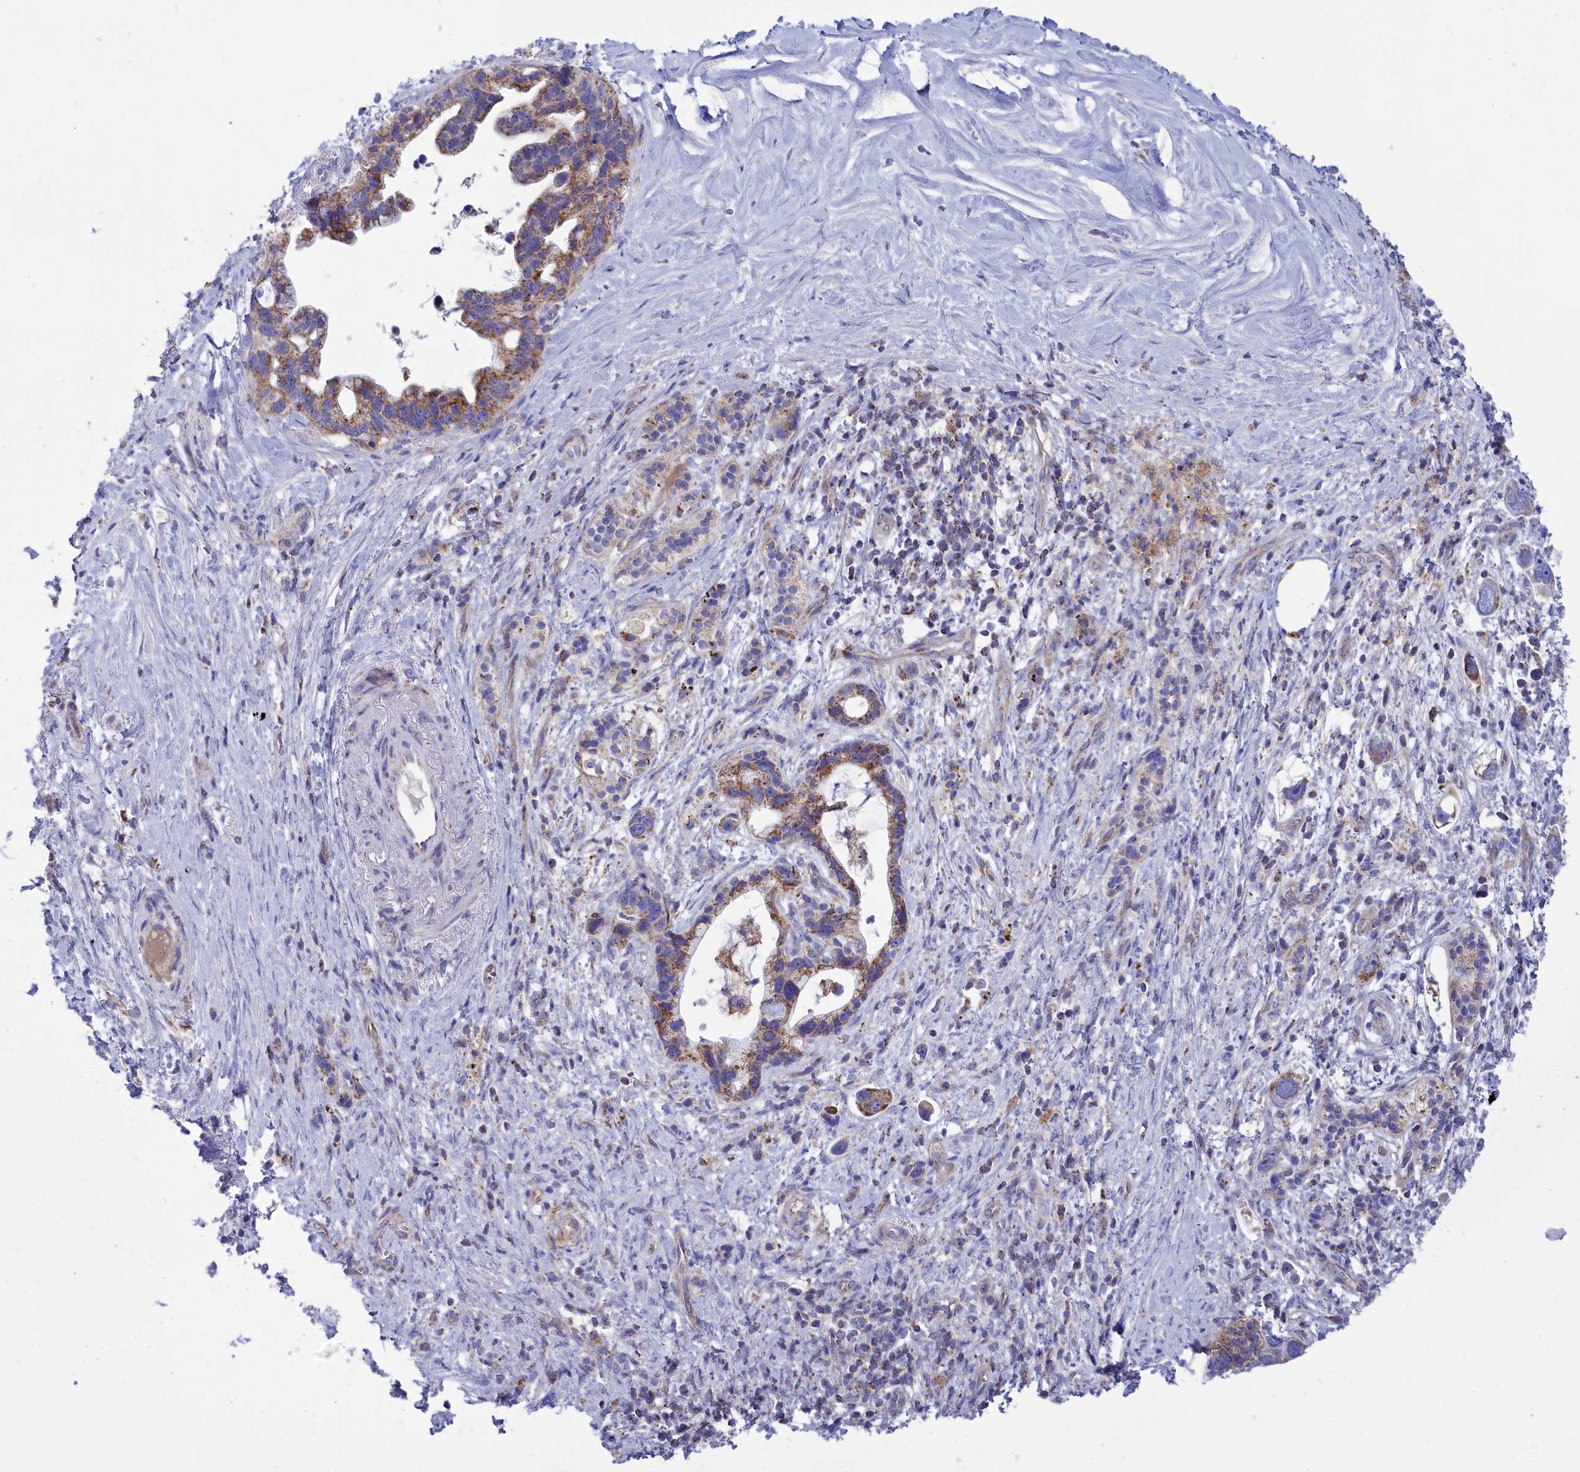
{"staining": {"intensity": "moderate", "quantity": ">75%", "location": "cytoplasmic/membranous"}, "tissue": "pancreatic cancer", "cell_type": "Tumor cells", "image_type": "cancer", "snomed": [{"axis": "morphology", "description": "Adenocarcinoma, NOS"}, {"axis": "topography", "description": "Pancreas"}], "caption": "Protein analysis of pancreatic cancer (adenocarcinoma) tissue reveals moderate cytoplasmic/membranous expression in about >75% of tumor cells. Nuclei are stained in blue.", "gene": "CCRL2", "patient": {"sex": "female", "age": 83}}